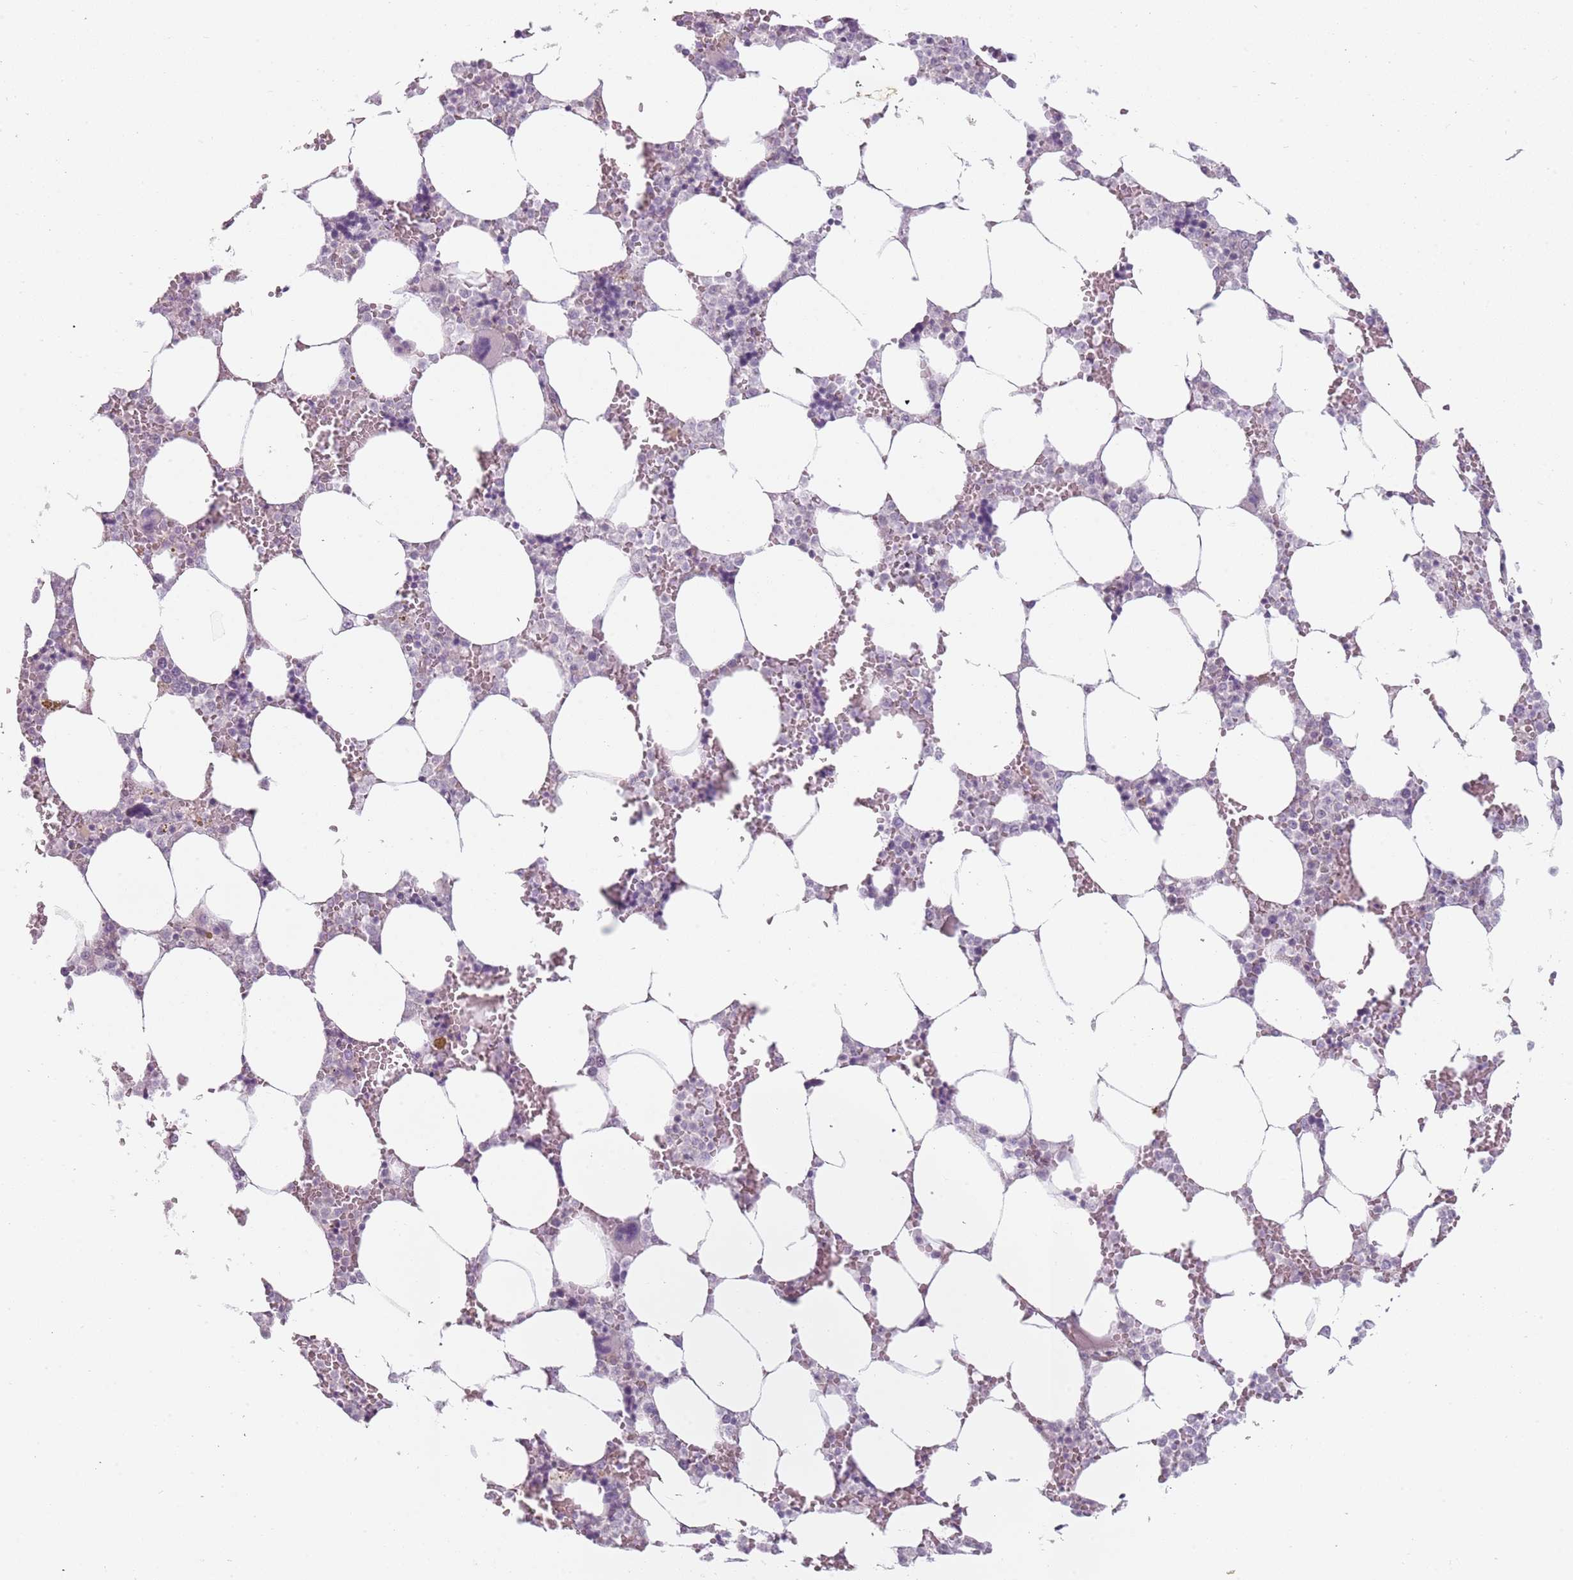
{"staining": {"intensity": "negative", "quantity": "none", "location": "none"}, "tissue": "bone marrow", "cell_type": "Hematopoietic cells", "image_type": "normal", "snomed": [{"axis": "morphology", "description": "Normal tissue, NOS"}, {"axis": "topography", "description": "Bone marrow"}], "caption": "IHC of benign bone marrow displays no expression in hematopoietic cells. (Immunohistochemistry, brightfield microscopy, high magnification).", "gene": "RFX2", "patient": {"sex": "male", "age": 64}}